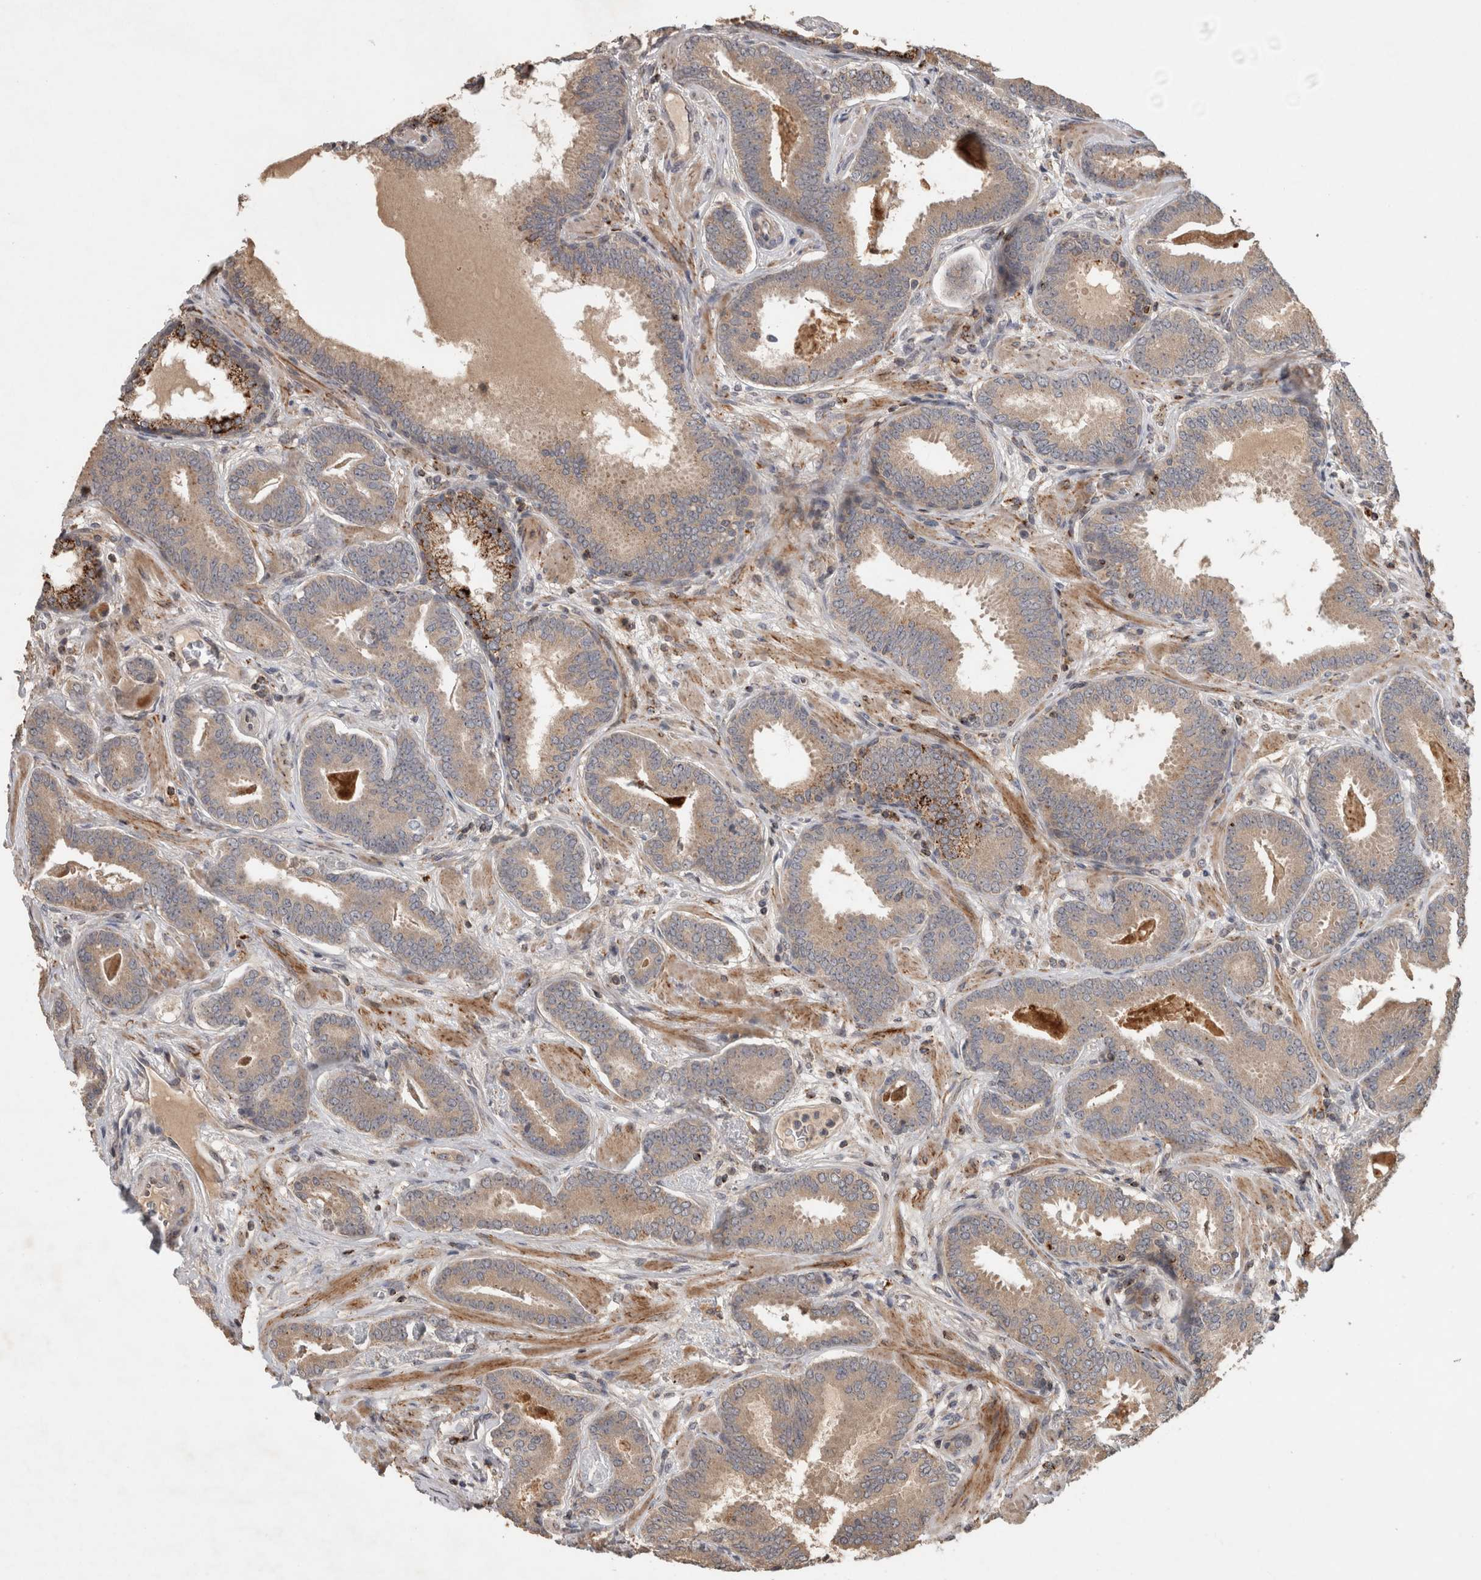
{"staining": {"intensity": "weak", "quantity": ">75%", "location": "cytoplasmic/membranous"}, "tissue": "prostate cancer", "cell_type": "Tumor cells", "image_type": "cancer", "snomed": [{"axis": "morphology", "description": "Adenocarcinoma, Low grade"}, {"axis": "topography", "description": "Prostate"}], "caption": "This image shows IHC staining of low-grade adenocarcinoma (prostate), with low weak cytoplasmic/membranous staining in approximately >75% of tumor cells.", "gene": "SERAC1", "patient": {"sex": "male", "age": 62}}